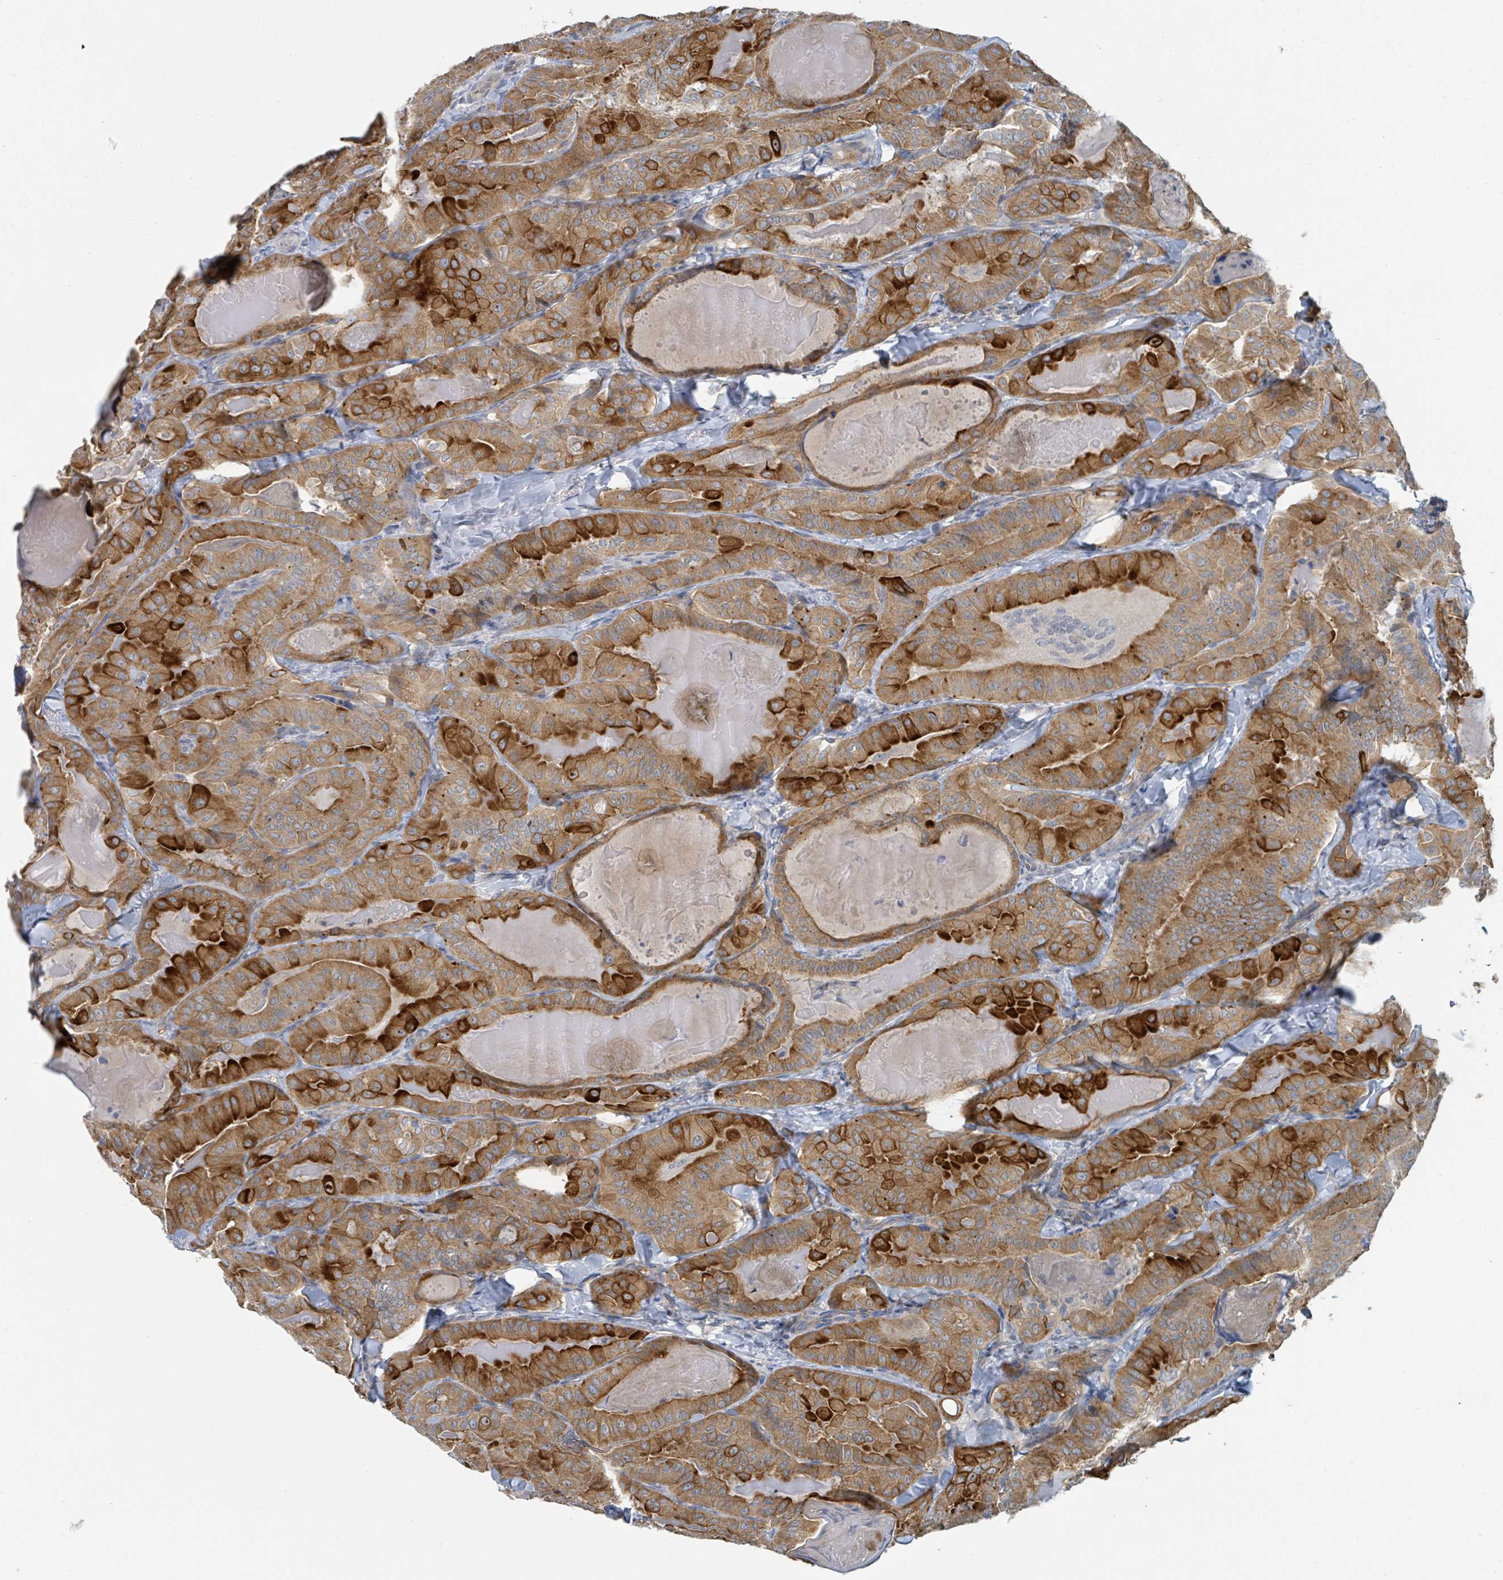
{"staining": {"intensity": "strong", "quantity": ">75%", "location": "cytoplasmic/membranous"}, "tissue": "thyroid cancer", "cell_type": "Tumor cells", "image_type": "cancer", "snomed": [{"axis": "morphology", "description": "Papillary adenocarcinoma, NOS"}, {"axis": "topography", "description": "Thyroid gland"}], "caption": "High-power microscopy captured an immunohistochemistry micrograph of thyroid cancer (papillary adenocarcinoma), revealing strong cytoplasmic/membranous expression in about >75% of tumor cells.", "gene": "ANKRD55", "patient": {"sex": "female", "age": 68}}